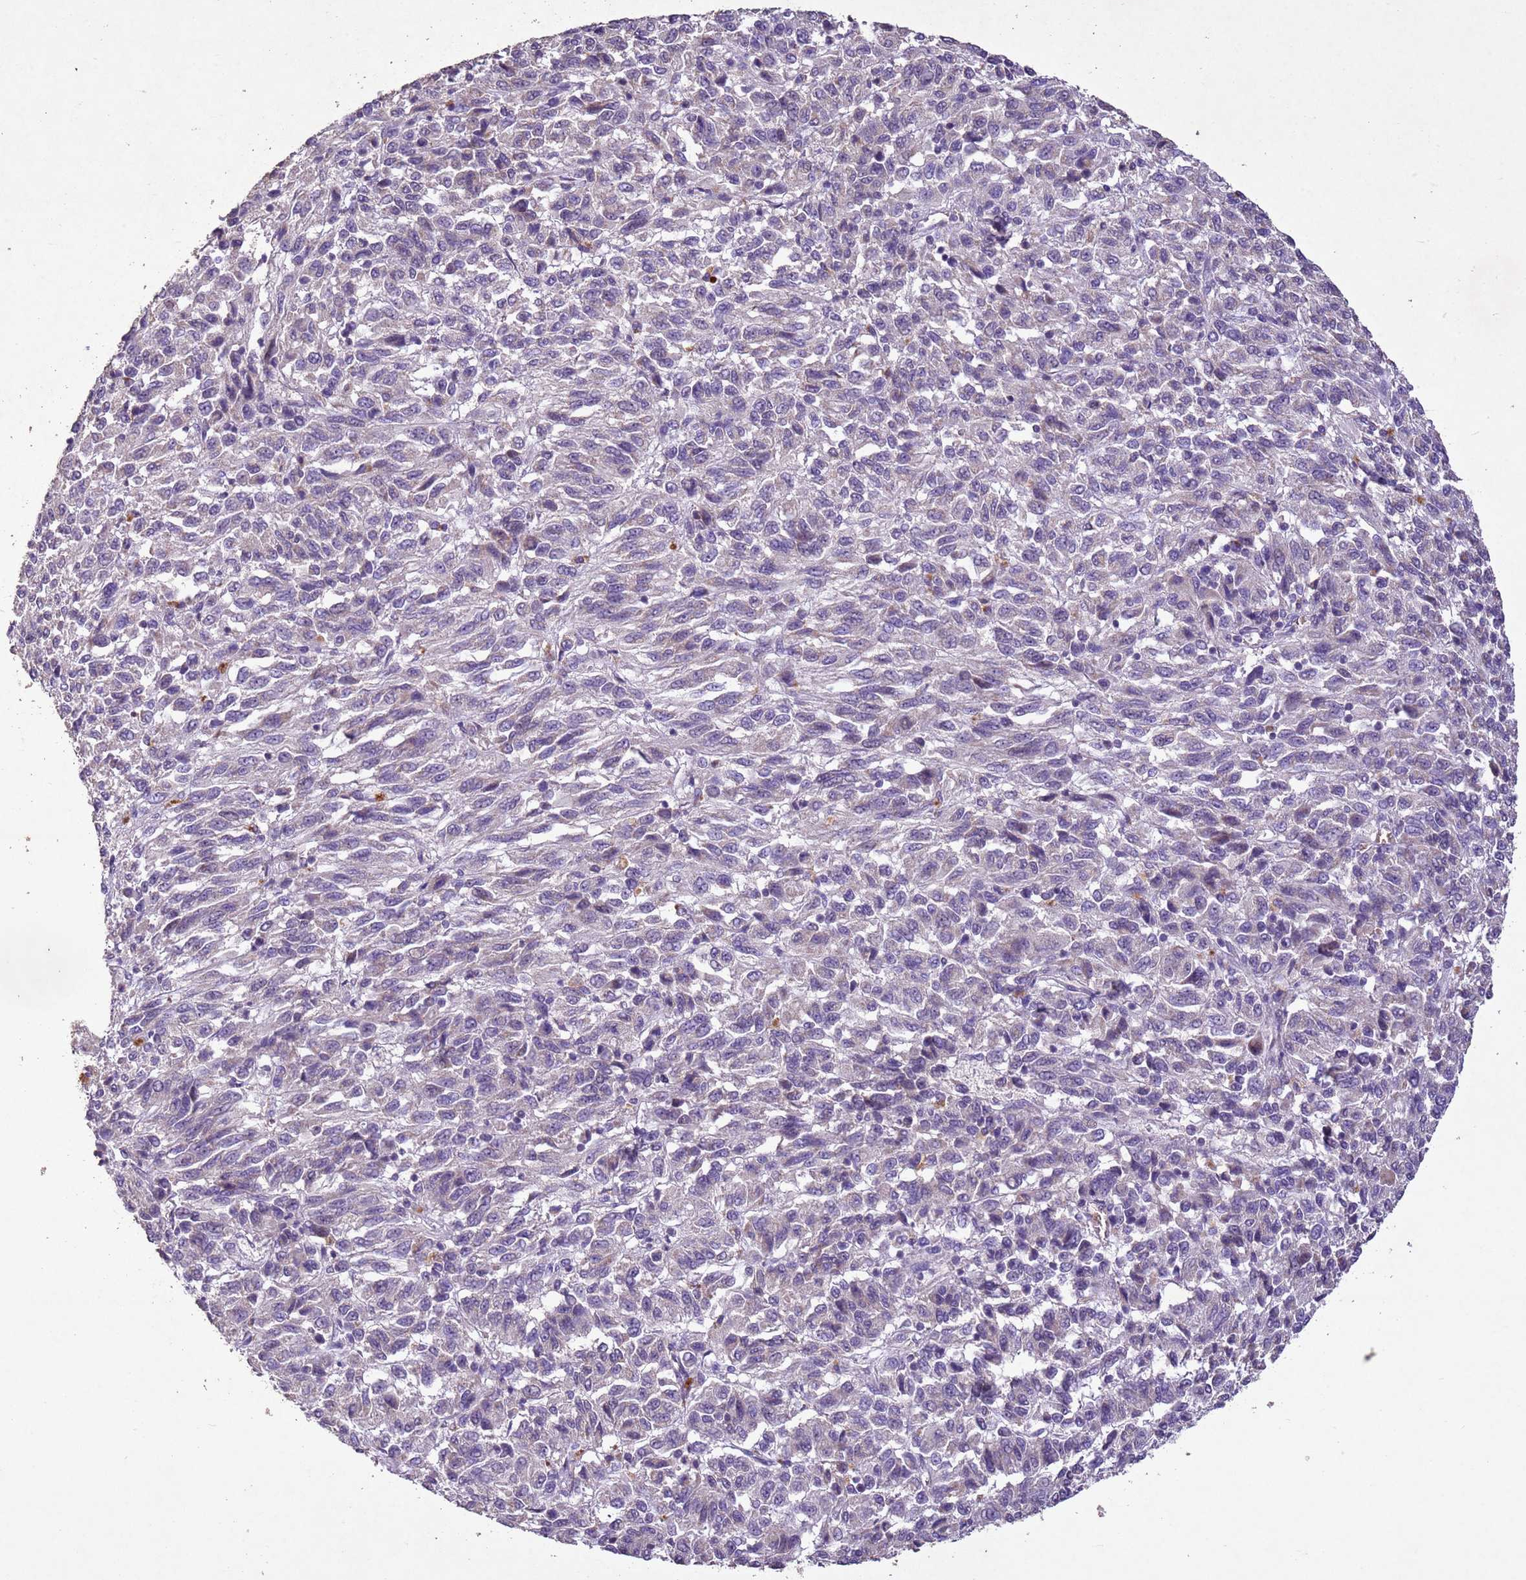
{"staining": {"intensity": "negative", "quantity": "none", "location": "none"}, "tissue": "melanoma", "cell_type": "Tumor cells", "image_type": "cancer", "snomed": [{"axis": "morphology", "description": "Malignant melanoma, Metastatic site"}, {"axis": "topography", "description": "Lung"}], "caption": "Immunohistochemistry of melanoma shows no staining in tumor cells. The staining is performed using DAB (3,3'-diaminobenzidine) brown chromogen with nuclei counter-stained in using hematoxylin.", "gene": "NLRP11", "patient": {"sex": "male", "age": 64}}